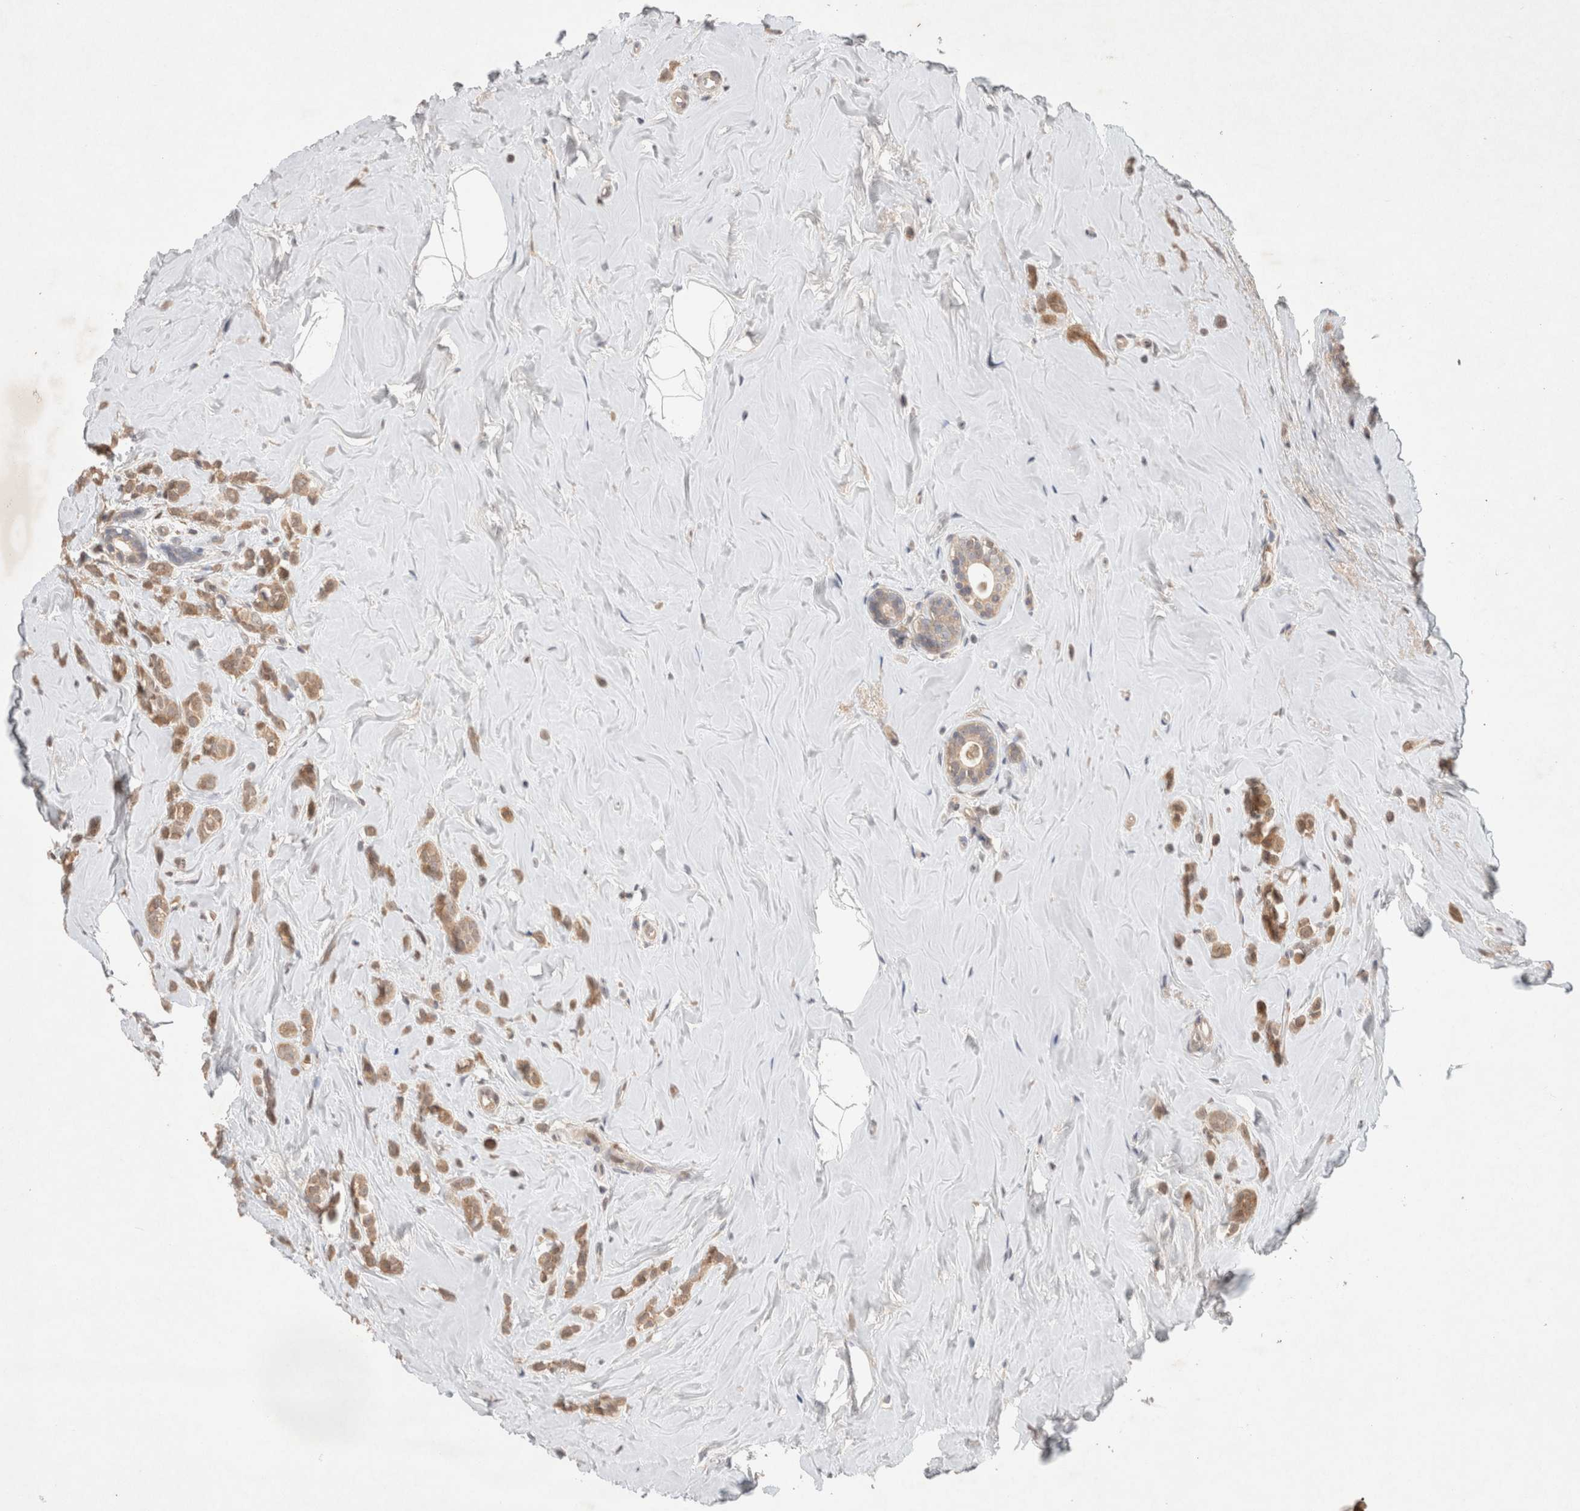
{"staining": {"intensity": "moderate", "quantity": ">75%", "location": "cytoplasmic/membranous"}, "tissue": "breast cancer", "cell_type": "Tumor cells", "image_type": "cancer", "snomed": [{"axis": "morphology", "description": "Lobular carcinoma"}, {"axis": "topography", "description": "Breast"}], "caption": "Brown immunohistochemical staining in human breast cancer (lobular carcinoma) reveals moderate cytoplasmic/membranous expression in about >75% of tumor cells.", "gene": "RASAL2", "patient": {"sex": "female", "age": 47}}